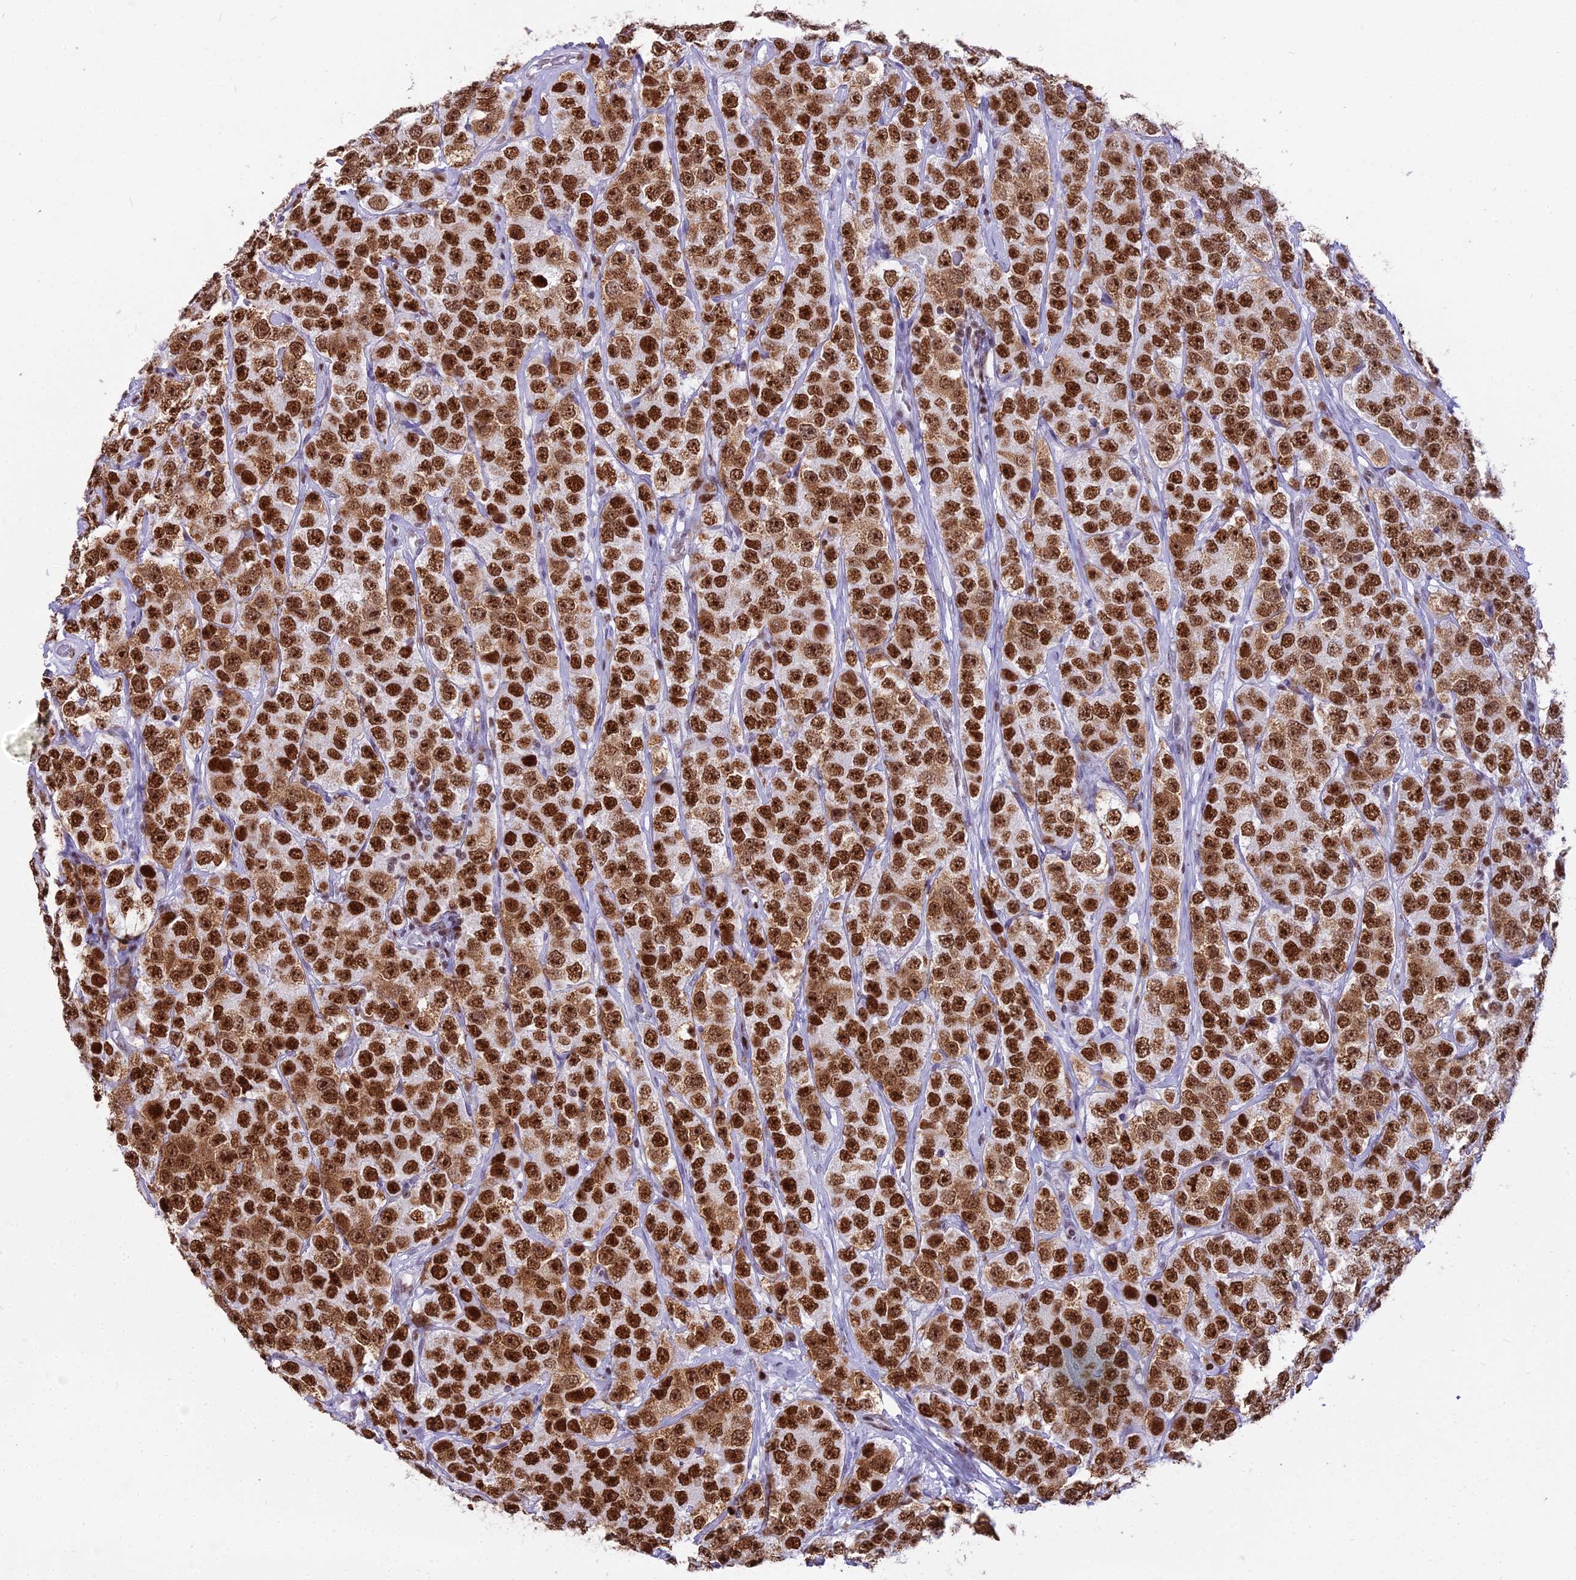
{"staining": {"intensity": "strong", "quantity": ">75%", "location": "nuclear"}, "tissue": "testis cancer", "cell_type": "Tumor cells", "image_type": "cancer", "snomed": [{"axis": "morphology", "description": "Seminoma, NOS"}, {"axis": "topography", "description": "Testis"}], "caption": "The photomicrograph shows immunohistochemical staining of seminoma (testis). There is strong nuclear expression is identified in approximately >75% of tumor cells.", "gene": "PARP1", "patient": {"sex": "male", "age": 28}}